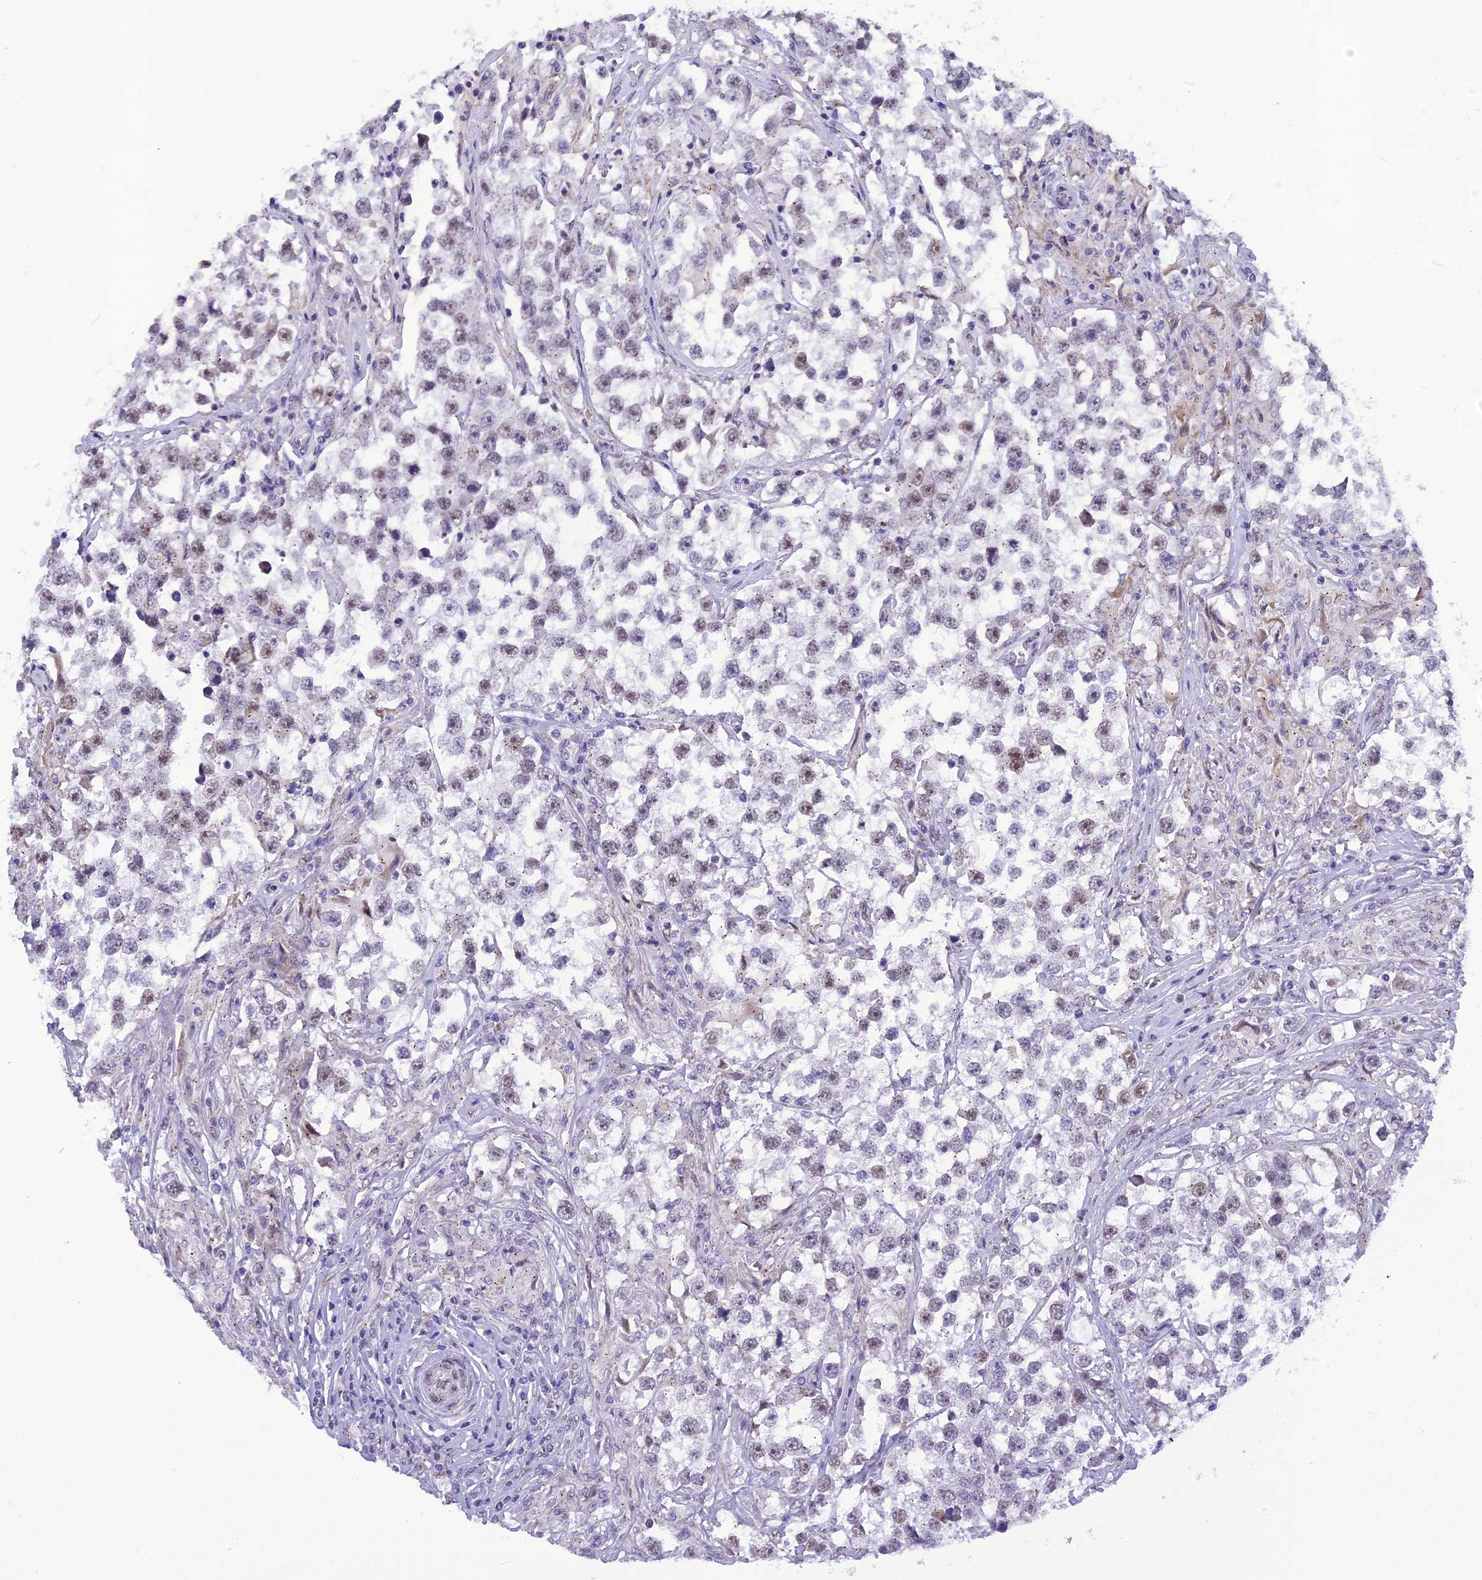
{"staining": {"intensity": "weak", "quantity": "<25%", "location": "nuclear"}, "tissue": "testis cancer", "cell_type": "Tumor cells", "image_type": "cancer", "snomed": [{"axis": "morphology", "description": "Seminoma, NOS"}, {"axis": "topography", "description": "Testis"}], "caption": "IHC of human testis cancer reveals no expression in tumor cells.", "gene": "IRF2BP1", "patient": {"sex": "male", "age": 46}}